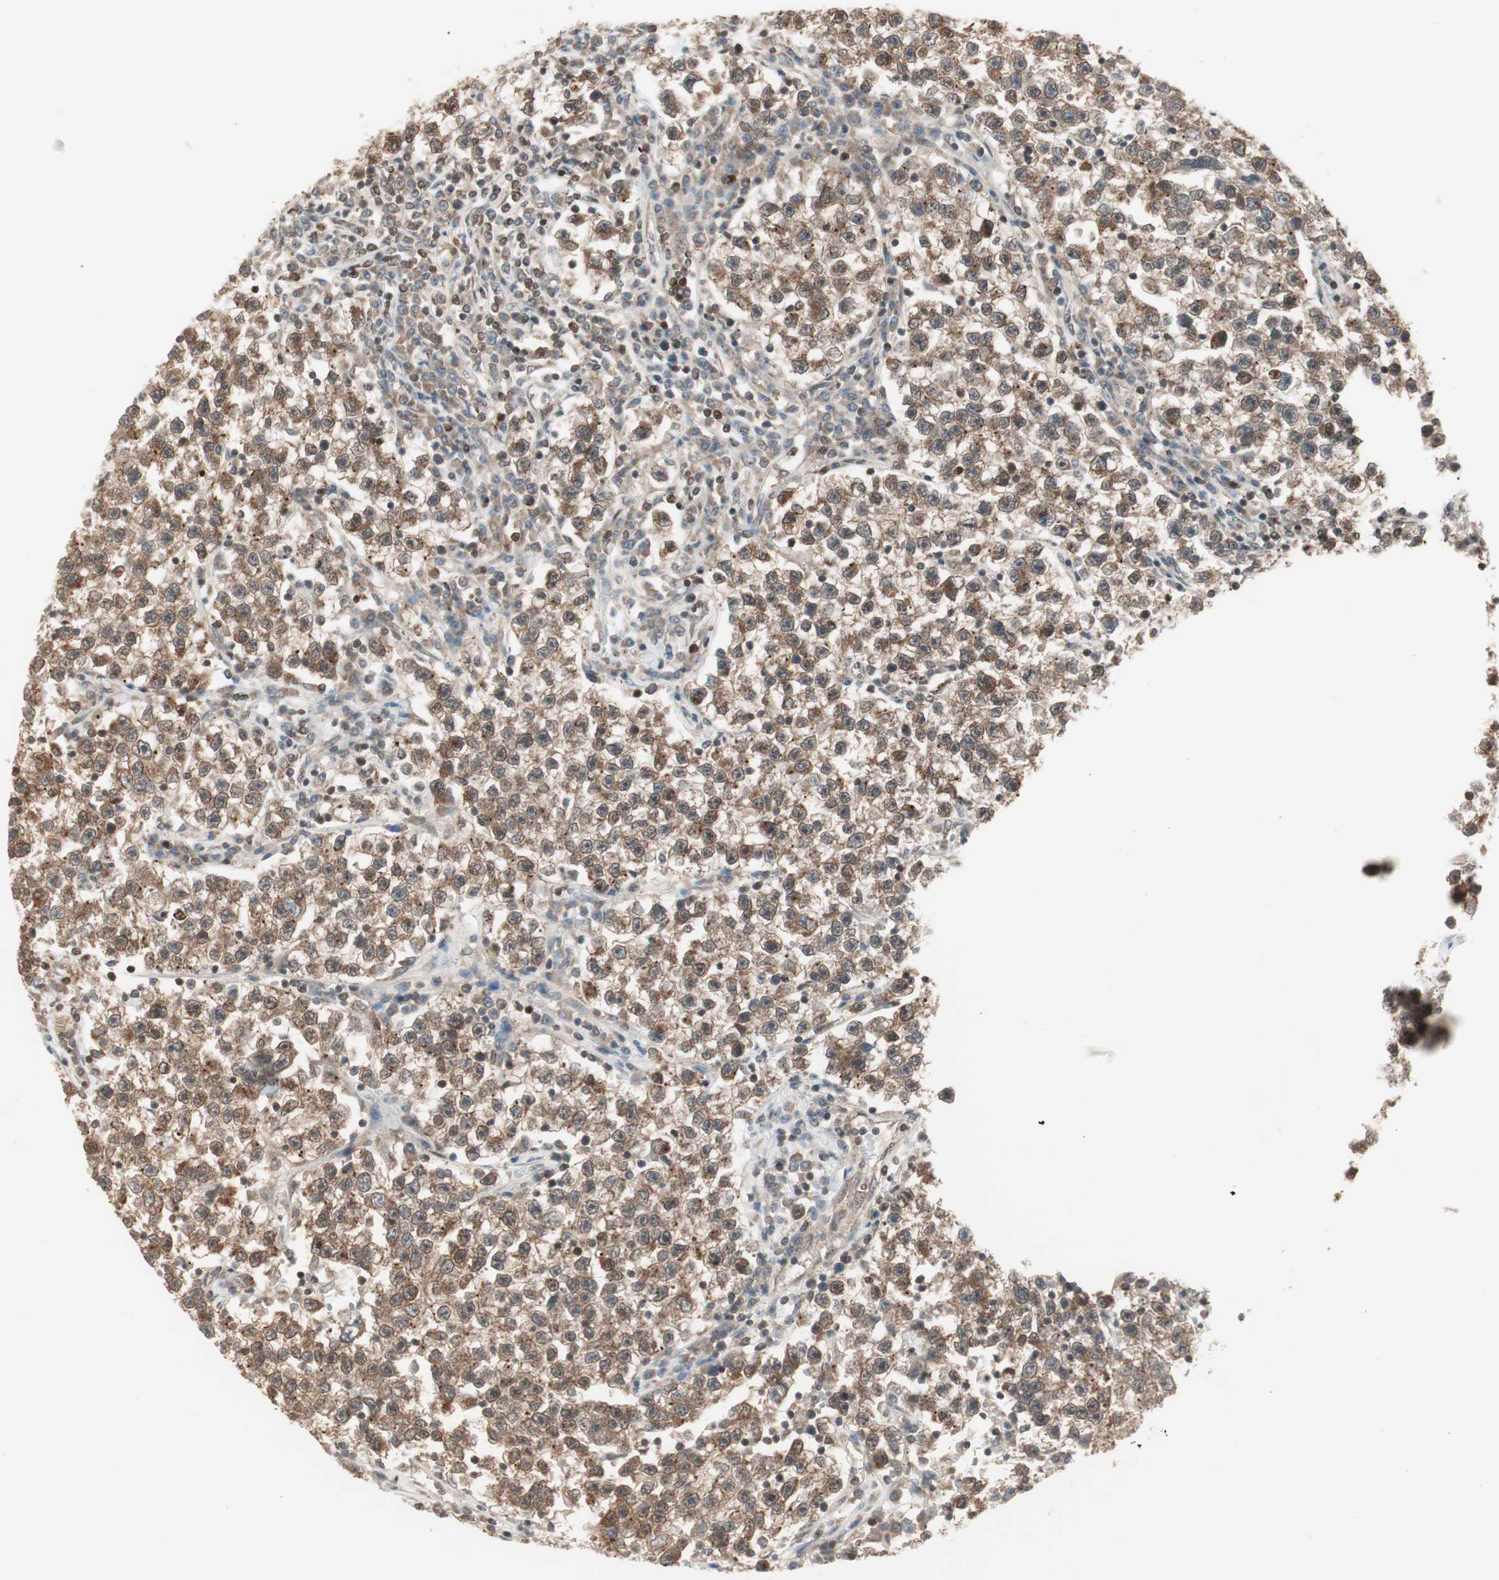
{"staining": {"intensity": "moderate", "quantity": ">75%", "location": "cytoplasmic/membranous"}, "tissue": "testis cancer", "cell_type": "Tumor cells", "image_type": "cancer", "snomed": [{"axis": "morphology", "description": "Seminoma, NOS"}, {"axis": "topography", "description": "Testis"}], "caption": "Seminoma (testis) stained with DAB (3,3'-diaminobenzidine) immunohistochemistry exhibits medium levels of moderate cytoplasmic/membranous staining in about >75% of tumor cells.", "gene": "UBE2I", "patient": {"sex": "male", "age": 22}}